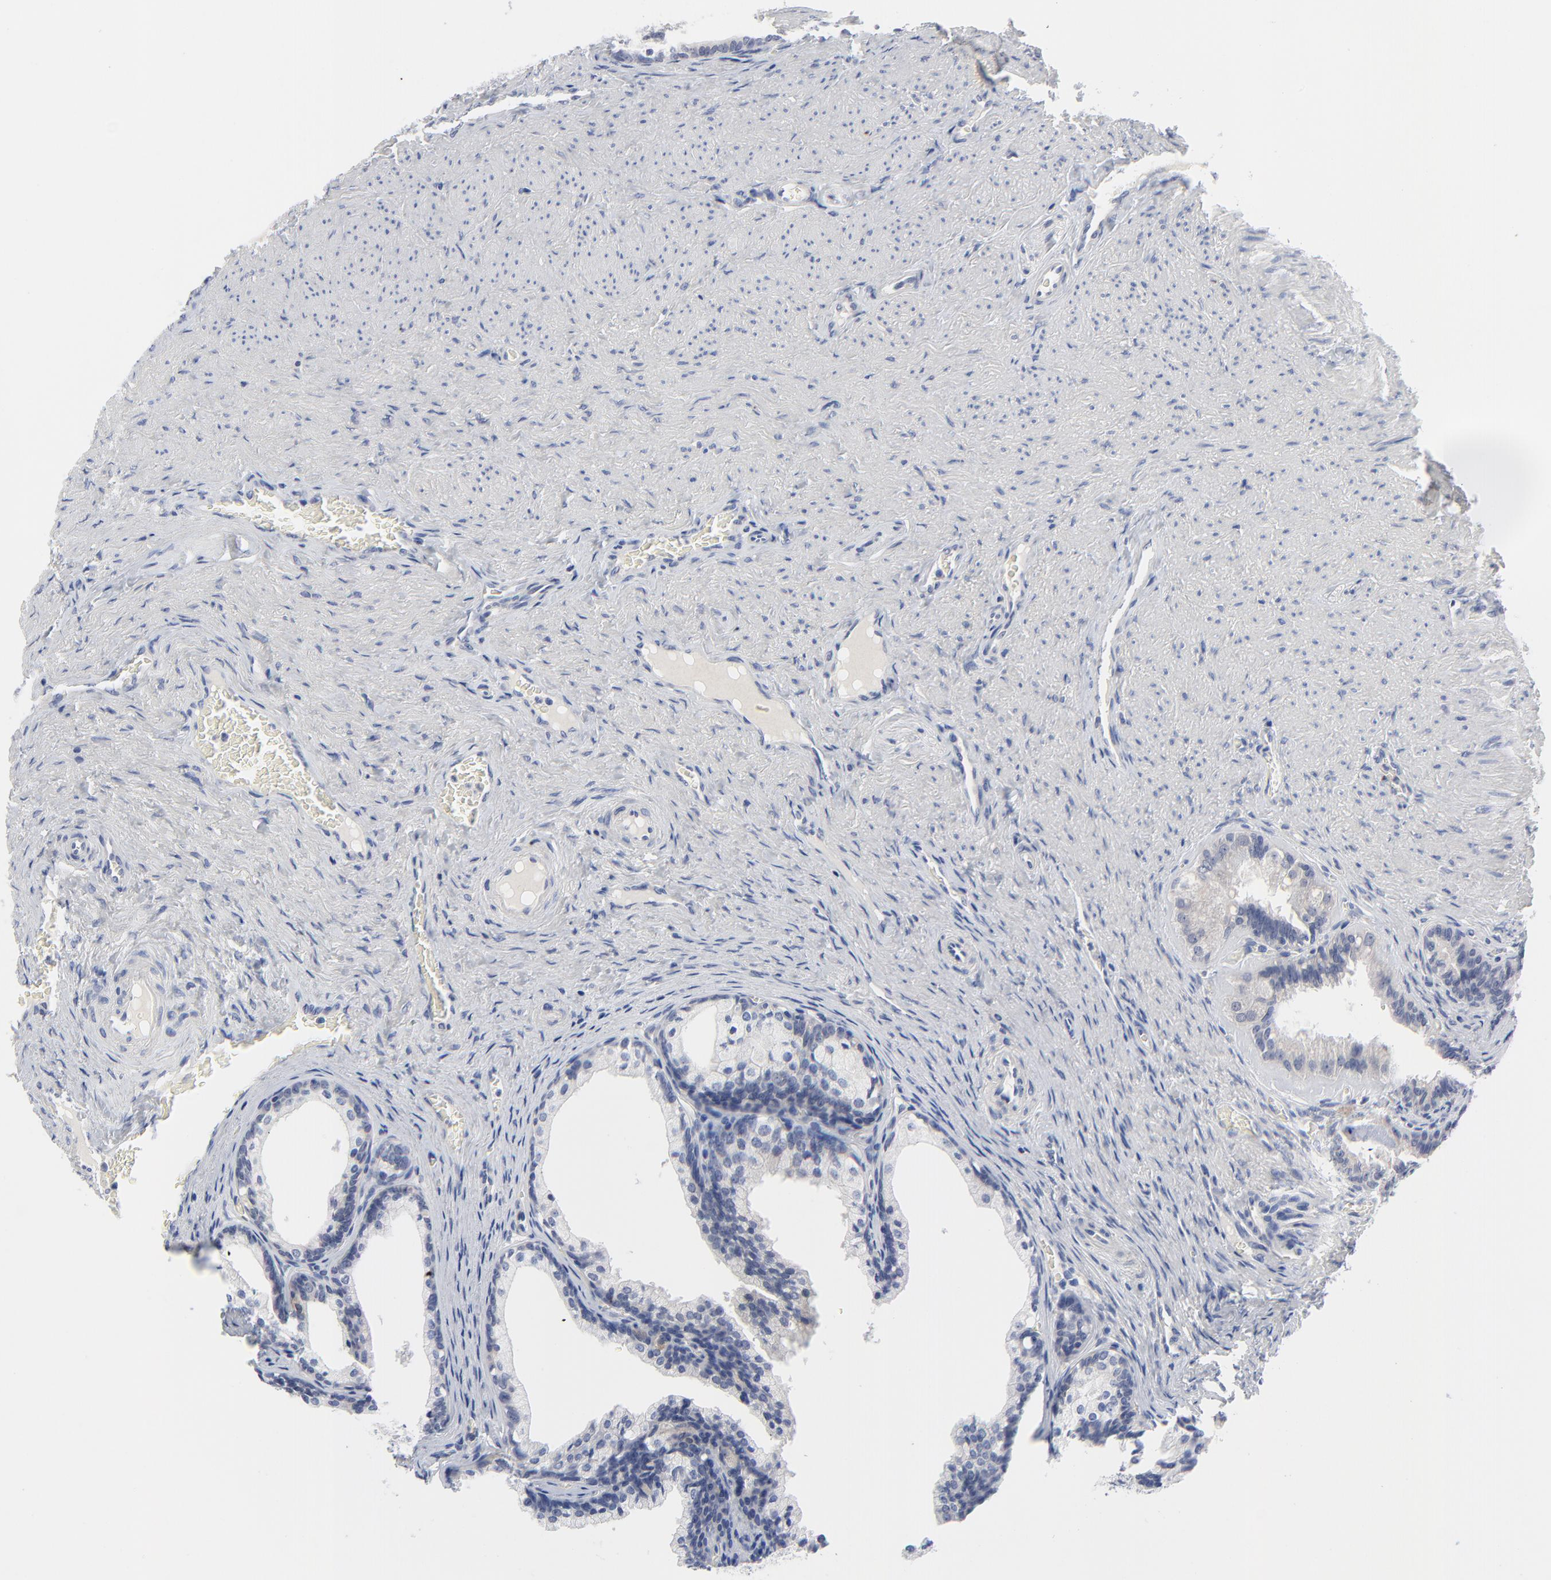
{"staining": {"intensity": "negative", "quantity": "none", "location": "none"}, "tissue": "prostate cancer", "cell_type": "Tumor cells", "image_type": "cancer", "snomed": [{"axis": "morphology", "description": "Adenocarcinoma, Medium grade"}, {"axis": "topography", "description": "Prostate"}], "caption": "High power microscopy image of an immunohistochemistry photomicrograph of prostate medium-grade adenocarcinoma, revealing no significant staining in tumor cells.", "gene": "CLEC4G", "patient": {"sex": "male", "age": 60}}